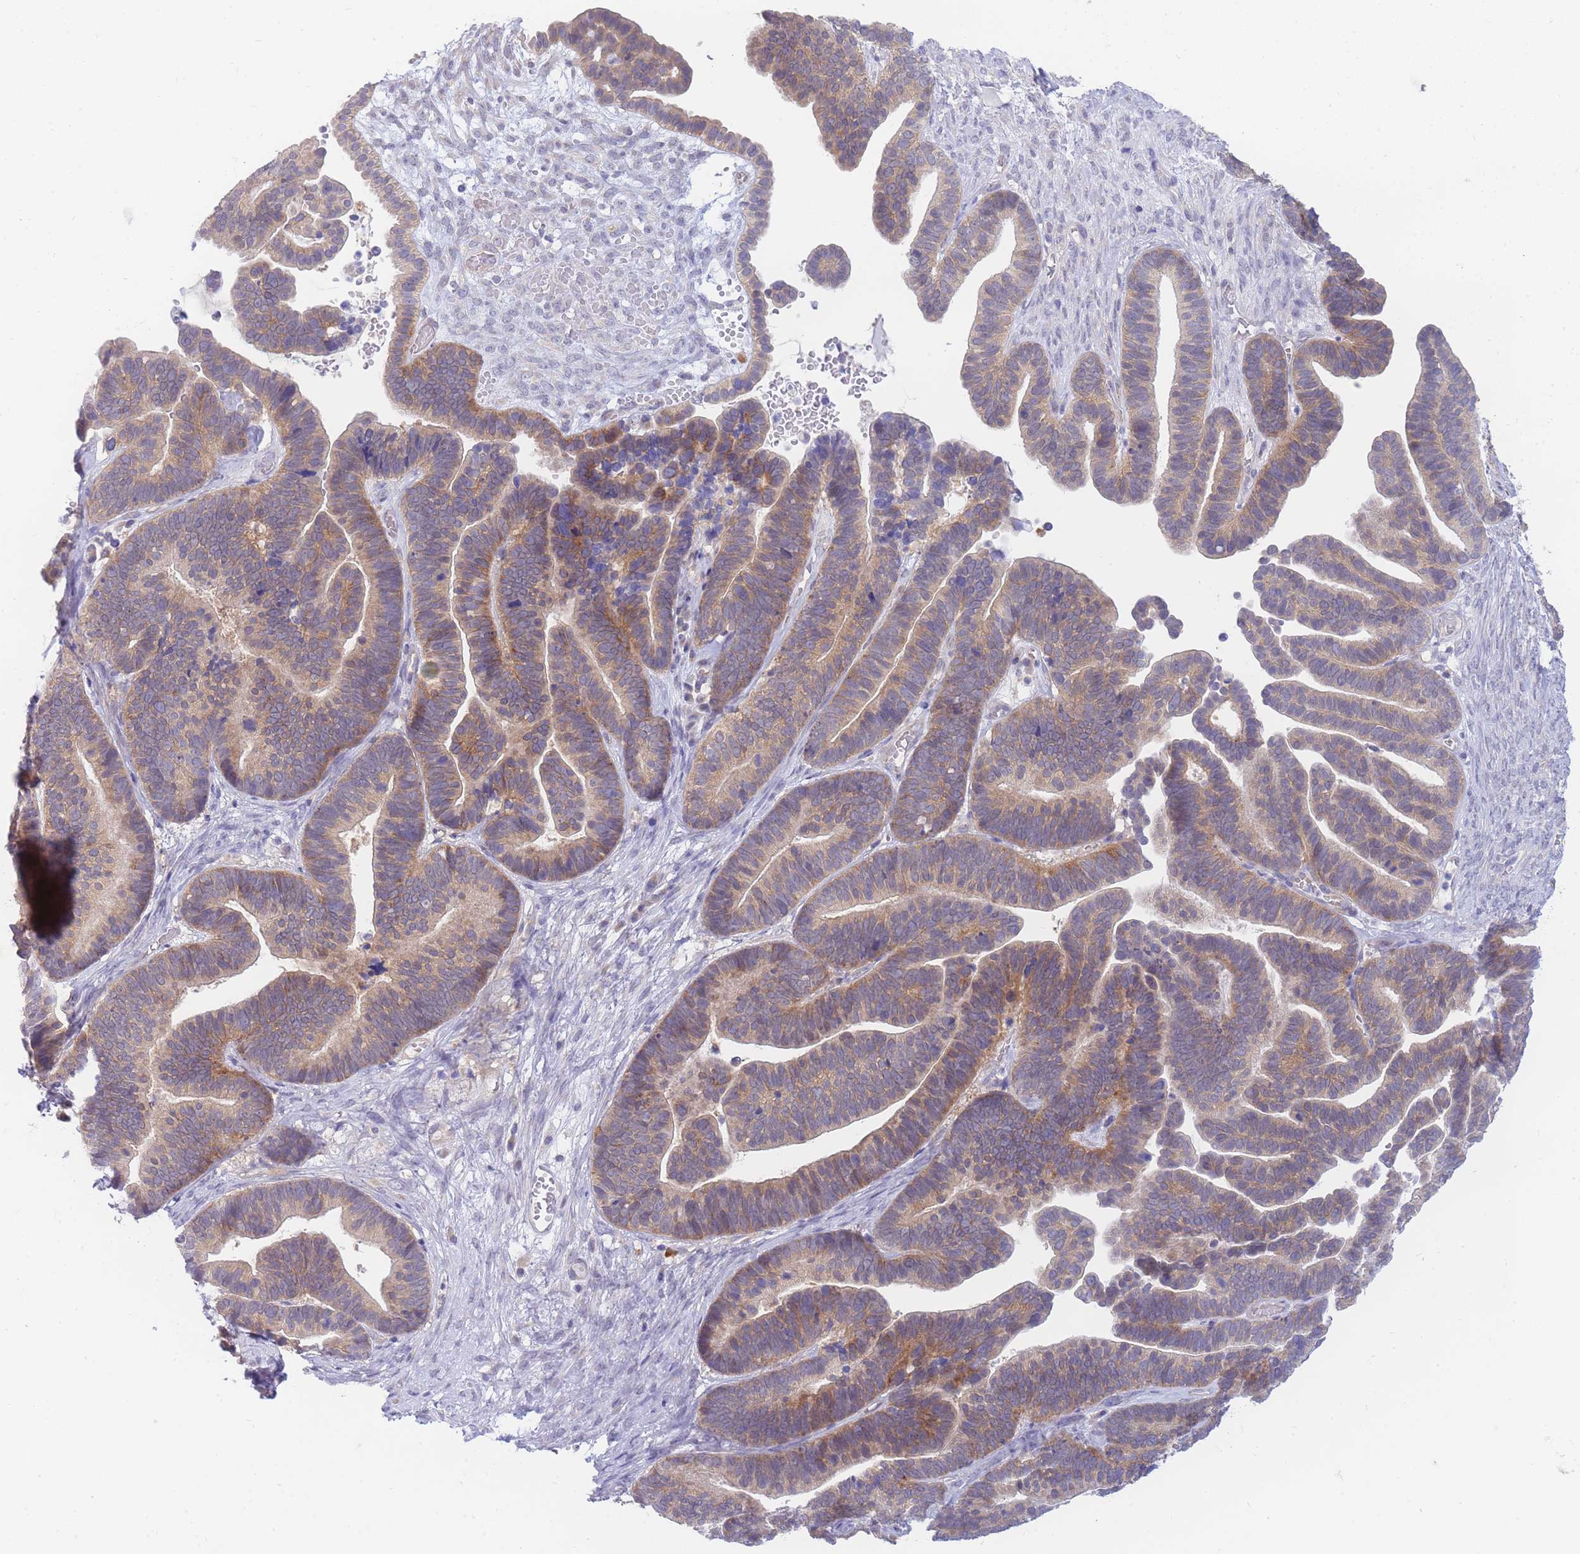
{"staining": {"intensity": "moderate", "quantity": ">75%", "location": "cytoplasmic/membranous"}, "tissue": "ovarian cancer", "cell_type": "Tumor cells", "image_type": "cancer", "snomed": [{"axis": "morphology", "description": "Cystadenocarcinoma, serous, NOS"}, {"axis": "topography", "description": "Ovary"}], "caption": "Ovarian serous cystadenocarcinoma stained with a brown dye shows moderate cytoplasmic/membranous positive expression in approximately >75% of tumor cells.", "gene": "SUGT1", "patient": {"sex": "female", "age": 56}}